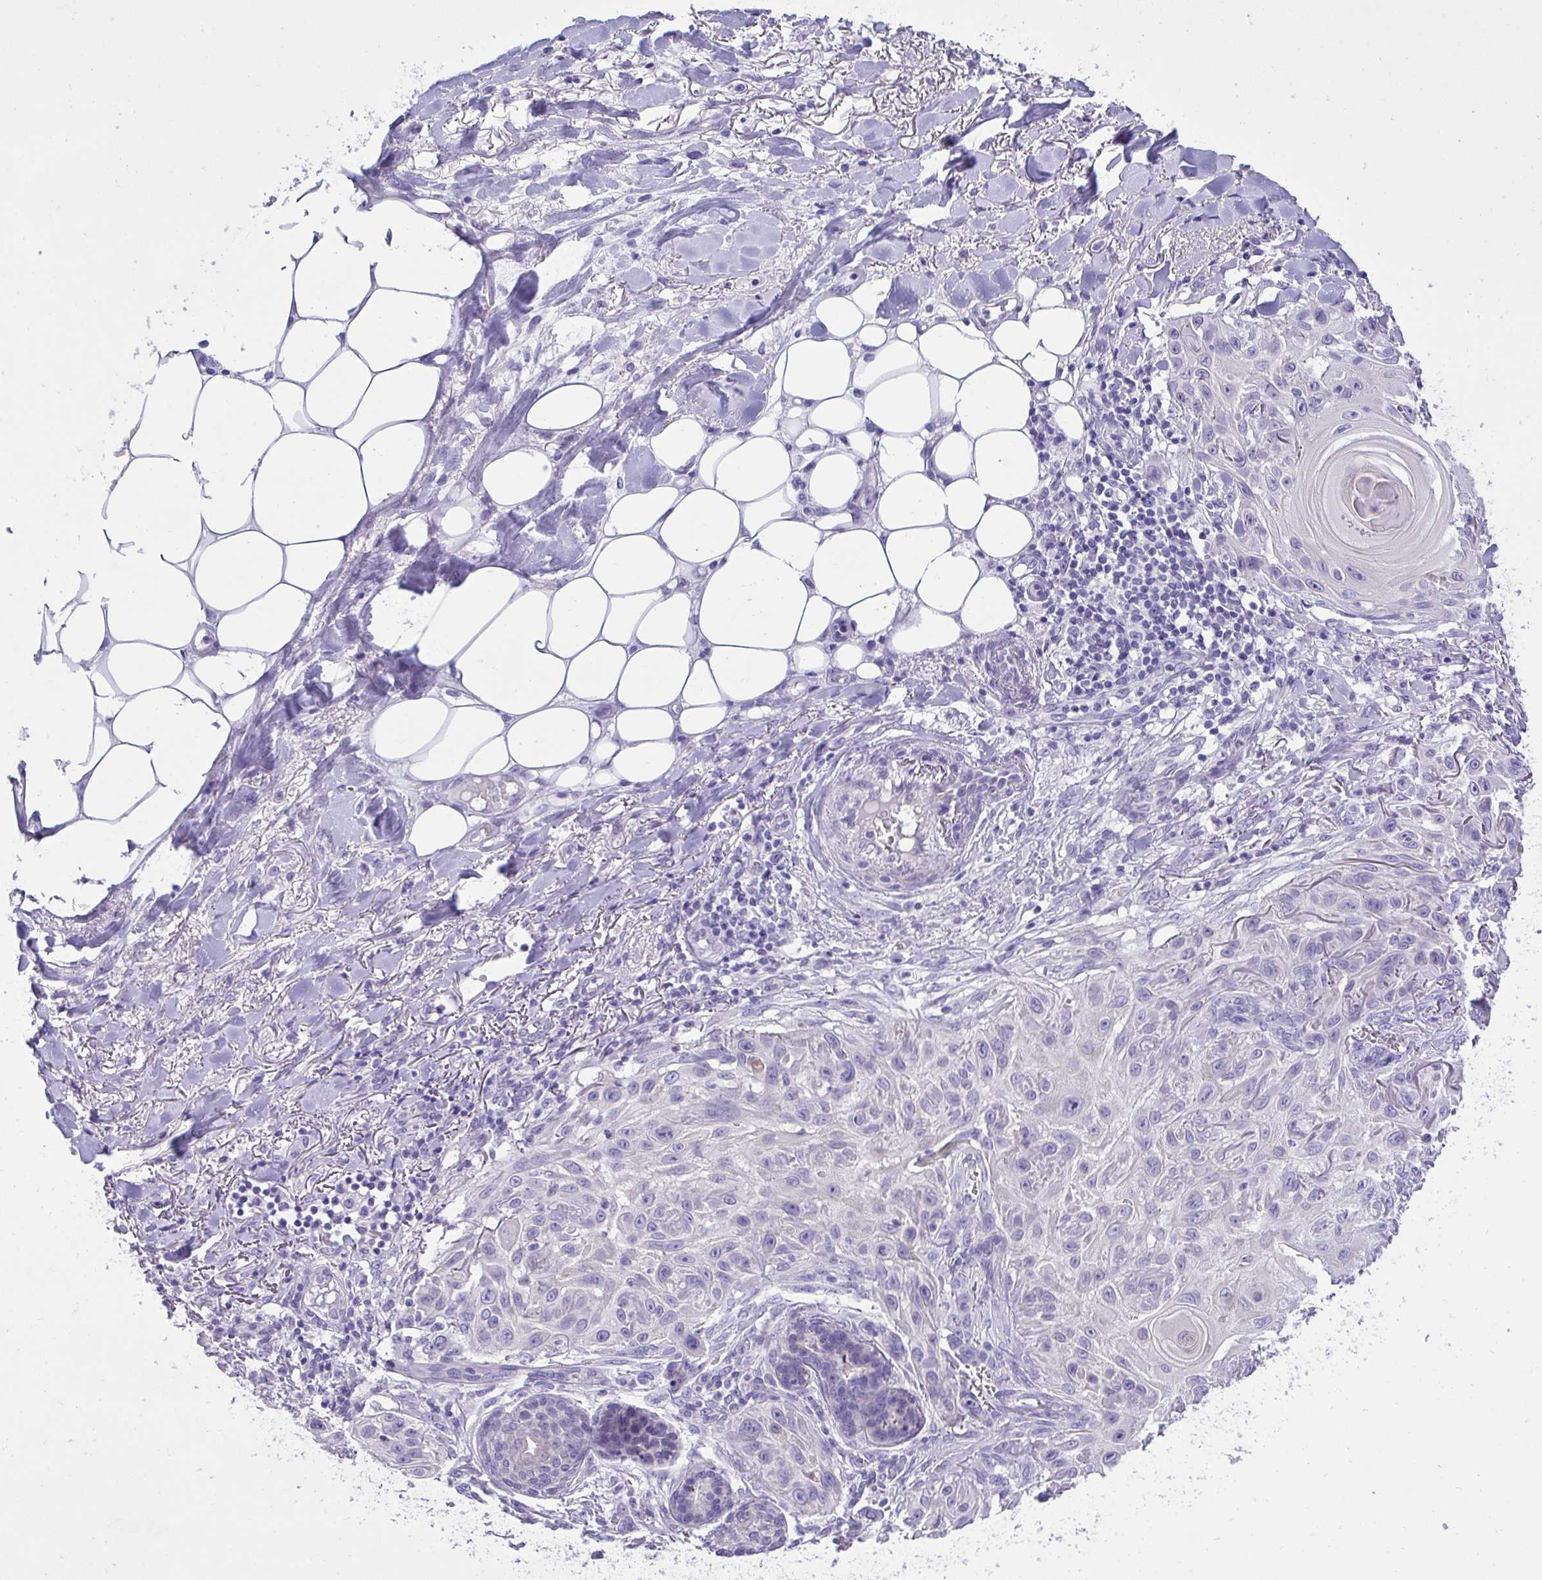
{"staining": {"intensity": "negative", "quantity": "none", "location": "none"}, "tissue": "skin cancer", "cell_type": "Tumor cells", "image_type": "cancer", "snomed": [{"axis": "morphology", "description": "Squamous cell carcinoma, NOS"}, {"axis": "topography", "description": "Skin"}], "caption": "High magnification brightfield microscopy of skin squamous cell carcinoma stained with DAB (brown) and counterstained with hematoxylin (blue): tumor cells show no significant expression. (DAB immunohistochemistry (IHC) visualized using brightfield microscopy, high magnification).", "gene": "TMCO5A", "patient": {"sex": "female", "age": 91}}